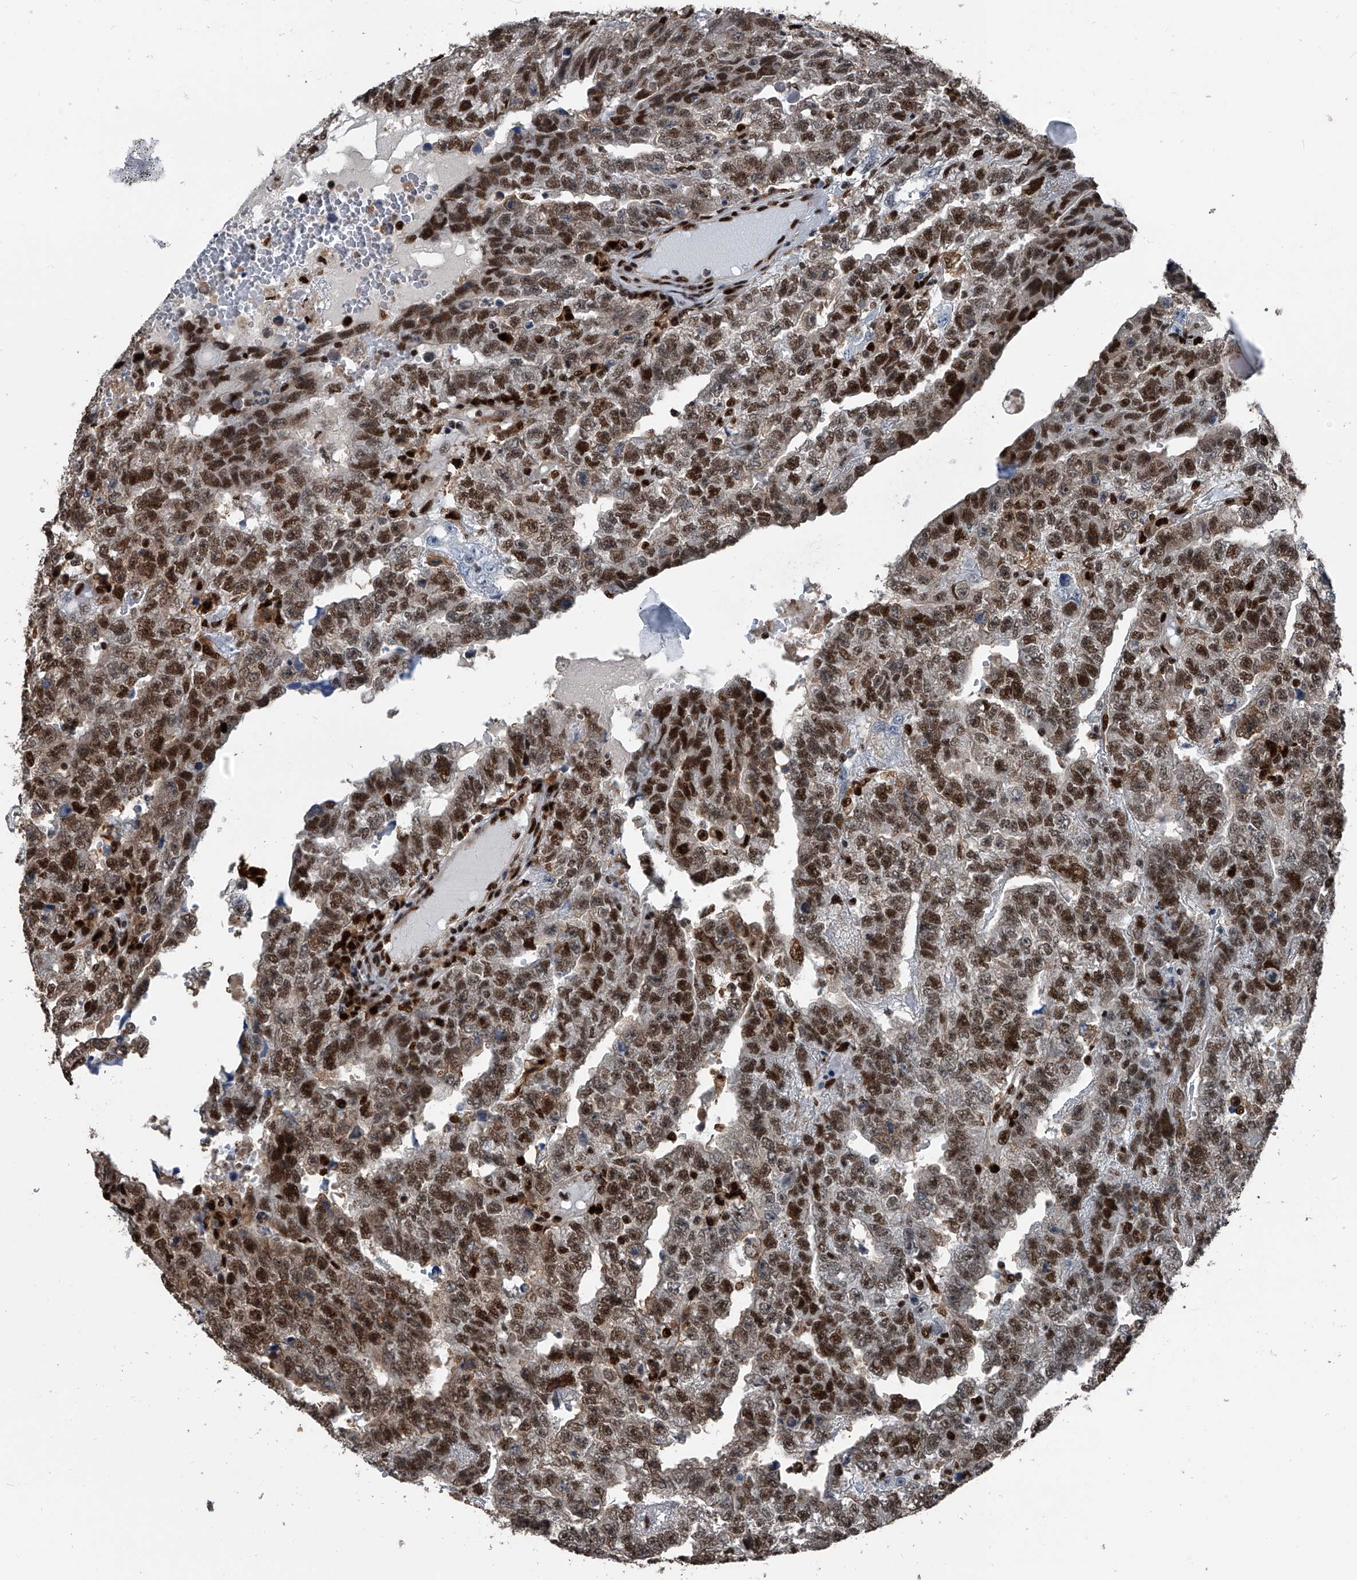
{"staining": {"intensity": "moderate", "quantity": ">75%", "location": "nuclear"}, "tissue": "testis cancer", "cell_type": "Tumor cells", "image_type": "cancer", "snomed": [{"axis": "morphology", "description": "Carcinoma, Embryonal, NOS"}, {"axis": "topography", "description": "Testis"}], "caption": "Testis embryonal carcinoma stained with DAB (3,3'-diaminobenzidine) IHC reveals medium levels of moderate nuclear staining in about >75% of tumor cells.", "gene": "FKBP5", "patient": {"sex": "male", "age": 25}}